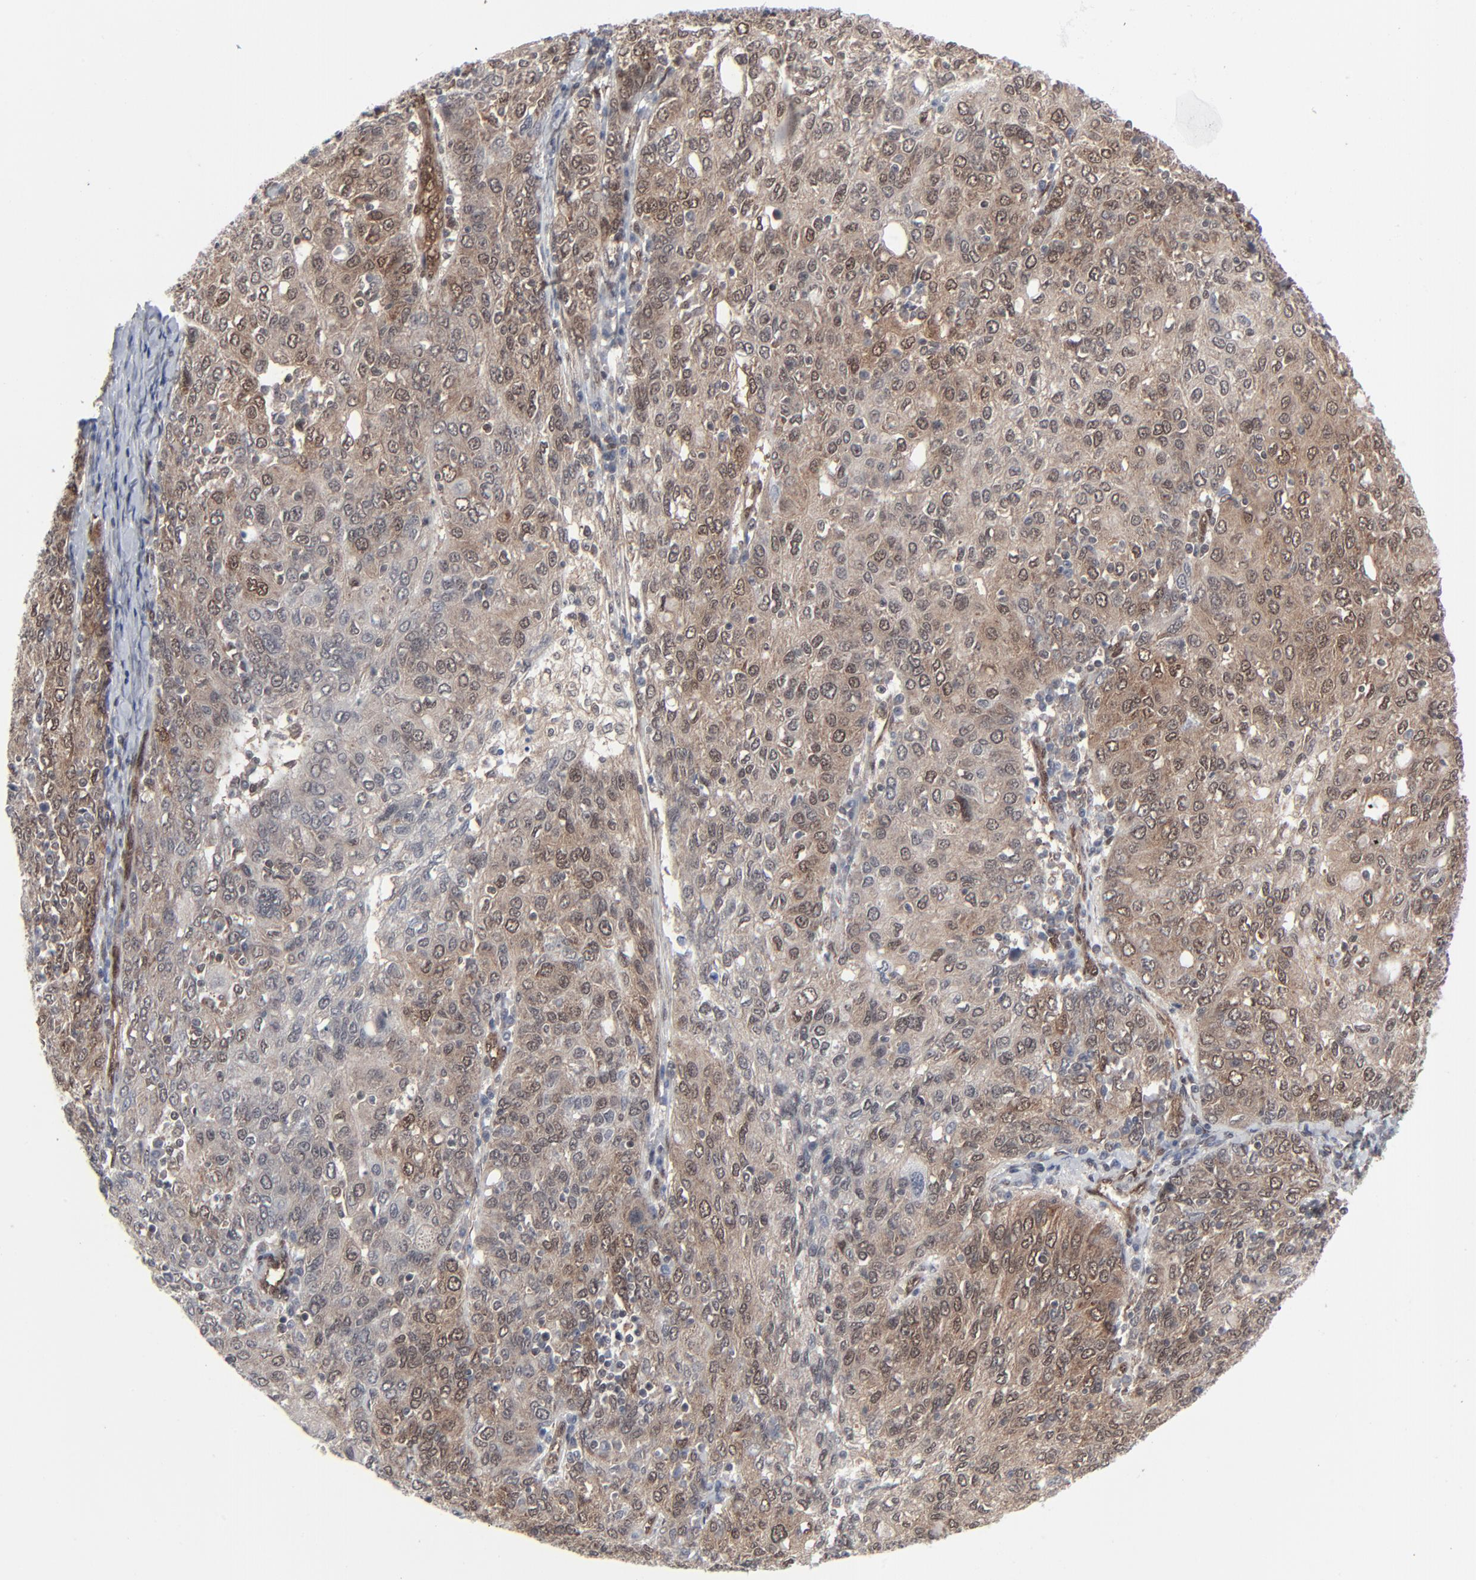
{"staining": {"intensity": "weak", "quantity": "25%-75%", "location": "cytoplasmic/membranous,nuclear"}, "tissue": "ovarian cancer", "cell_type": "Tumor cells", "image_type": "cancer", "snomed": [{"axis": "morphology", "description": "Carcinoma, endometroid"}, {"axis": "topography", "description": "Ovary"}], "caption": "A histopathology image of human endometroid carcinoma (ovarian) stained for a protein demonstrates weak cytoplasmic/membranous and nuclear brown staining in tumor cells.", "gene": "AKT1", "patient": {"sex": "female", "age": 50}}